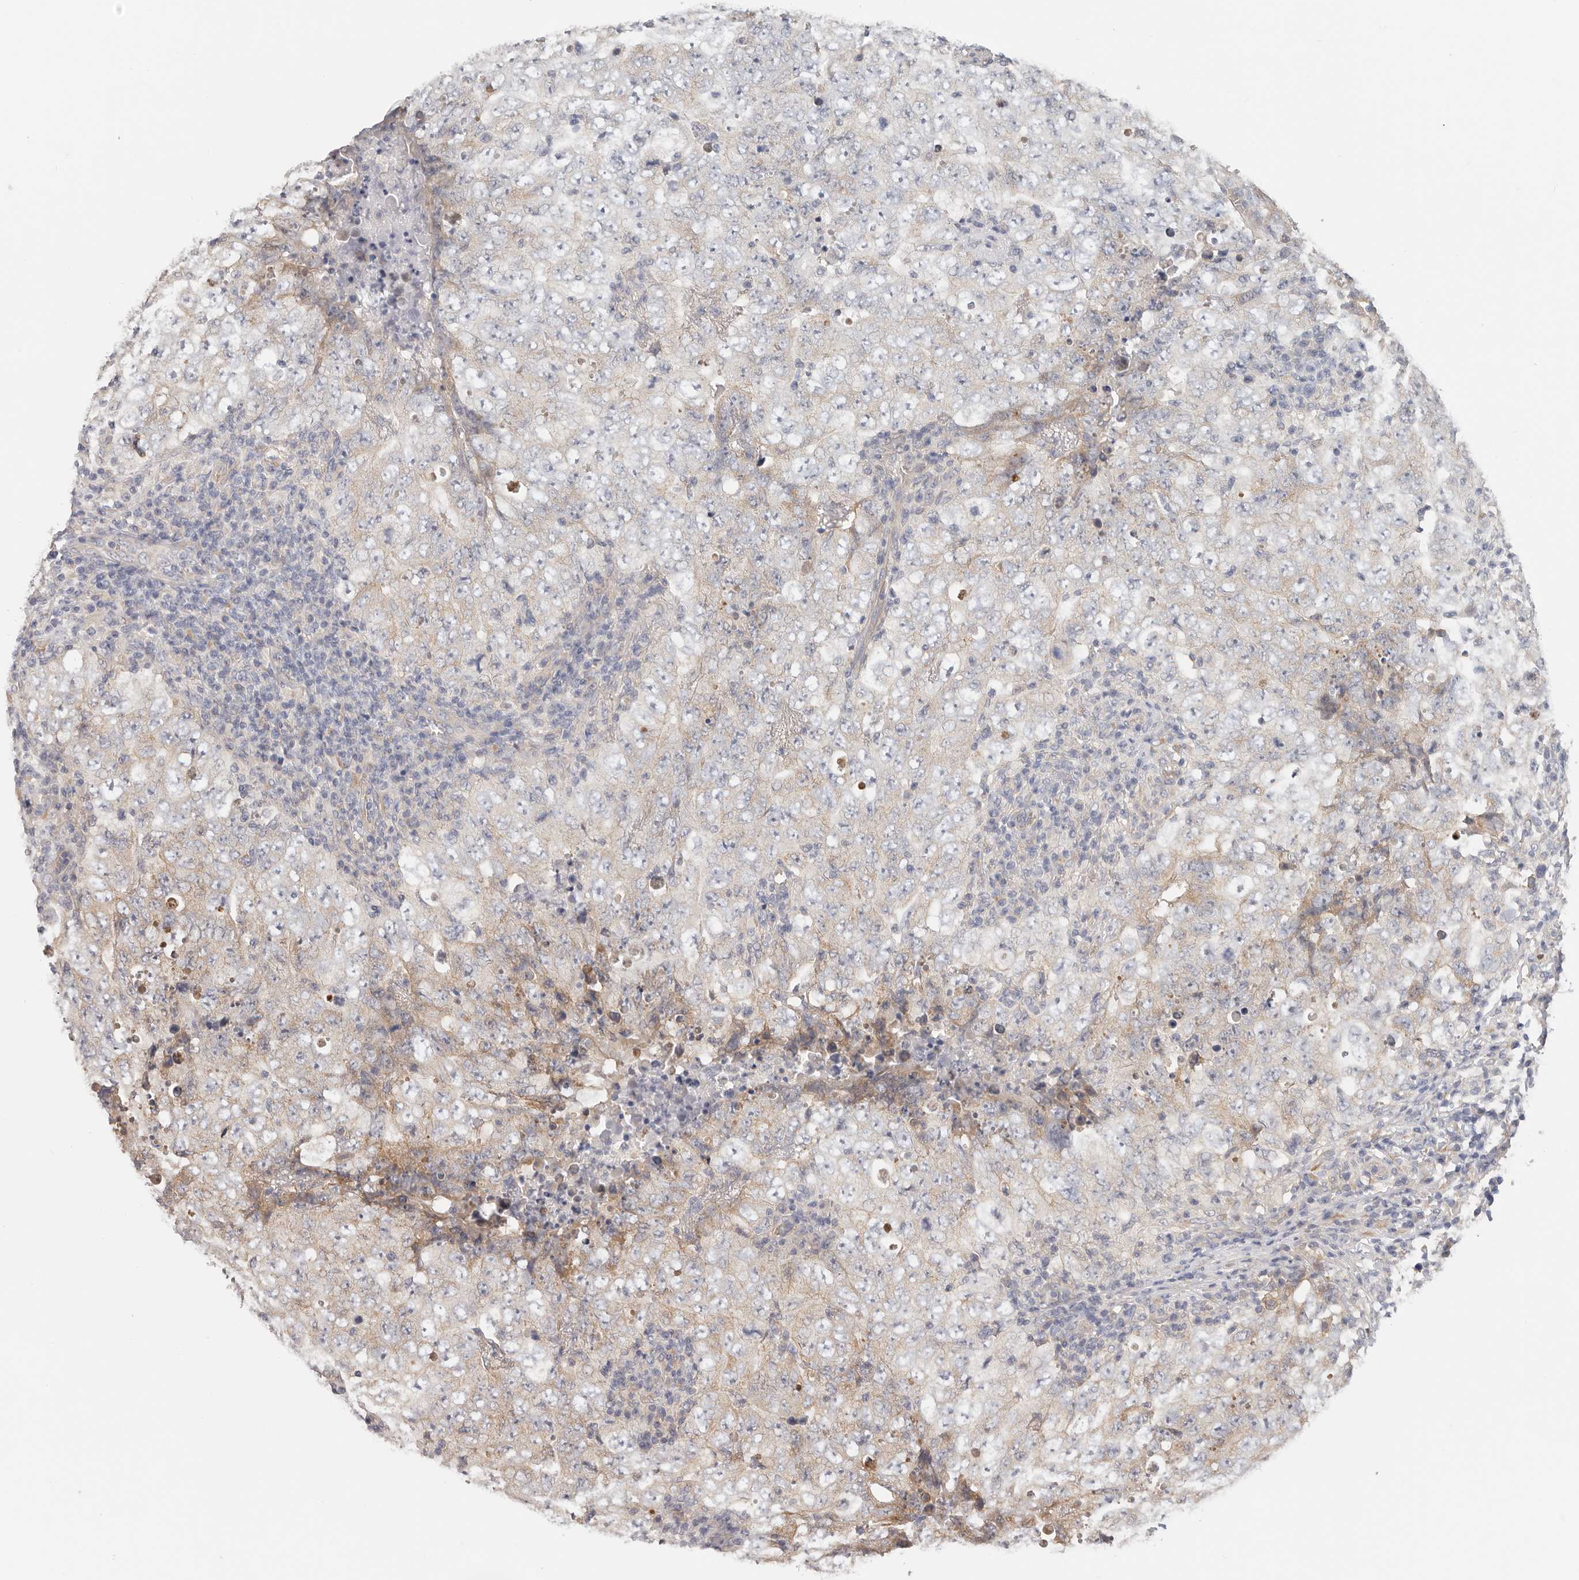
{"staining": {"intensity": "weak", "quantity": "25%-75%", "location": "cytoplasmic/membranous"}, "tissue": "testis cancer", "cell_type": "Tumor cells", "image_type": "cancer", "snomed": [{"axis": "morphology", "description": "Carcinoma, Embryonal, NOS"}, {"axis": "topography", "description": "Testis"}], "caption": "This image demonstrates testis cancer (embryonal carcinoma) stained with immunohistochemistry to label a protein in brown. The cytoplasmic/membranous of tumor cells show weak positivity for the protein. Nuclei are counter-stained blue.", "gene": "AFDN", "patient": {"sex": "male", "age": 26}}